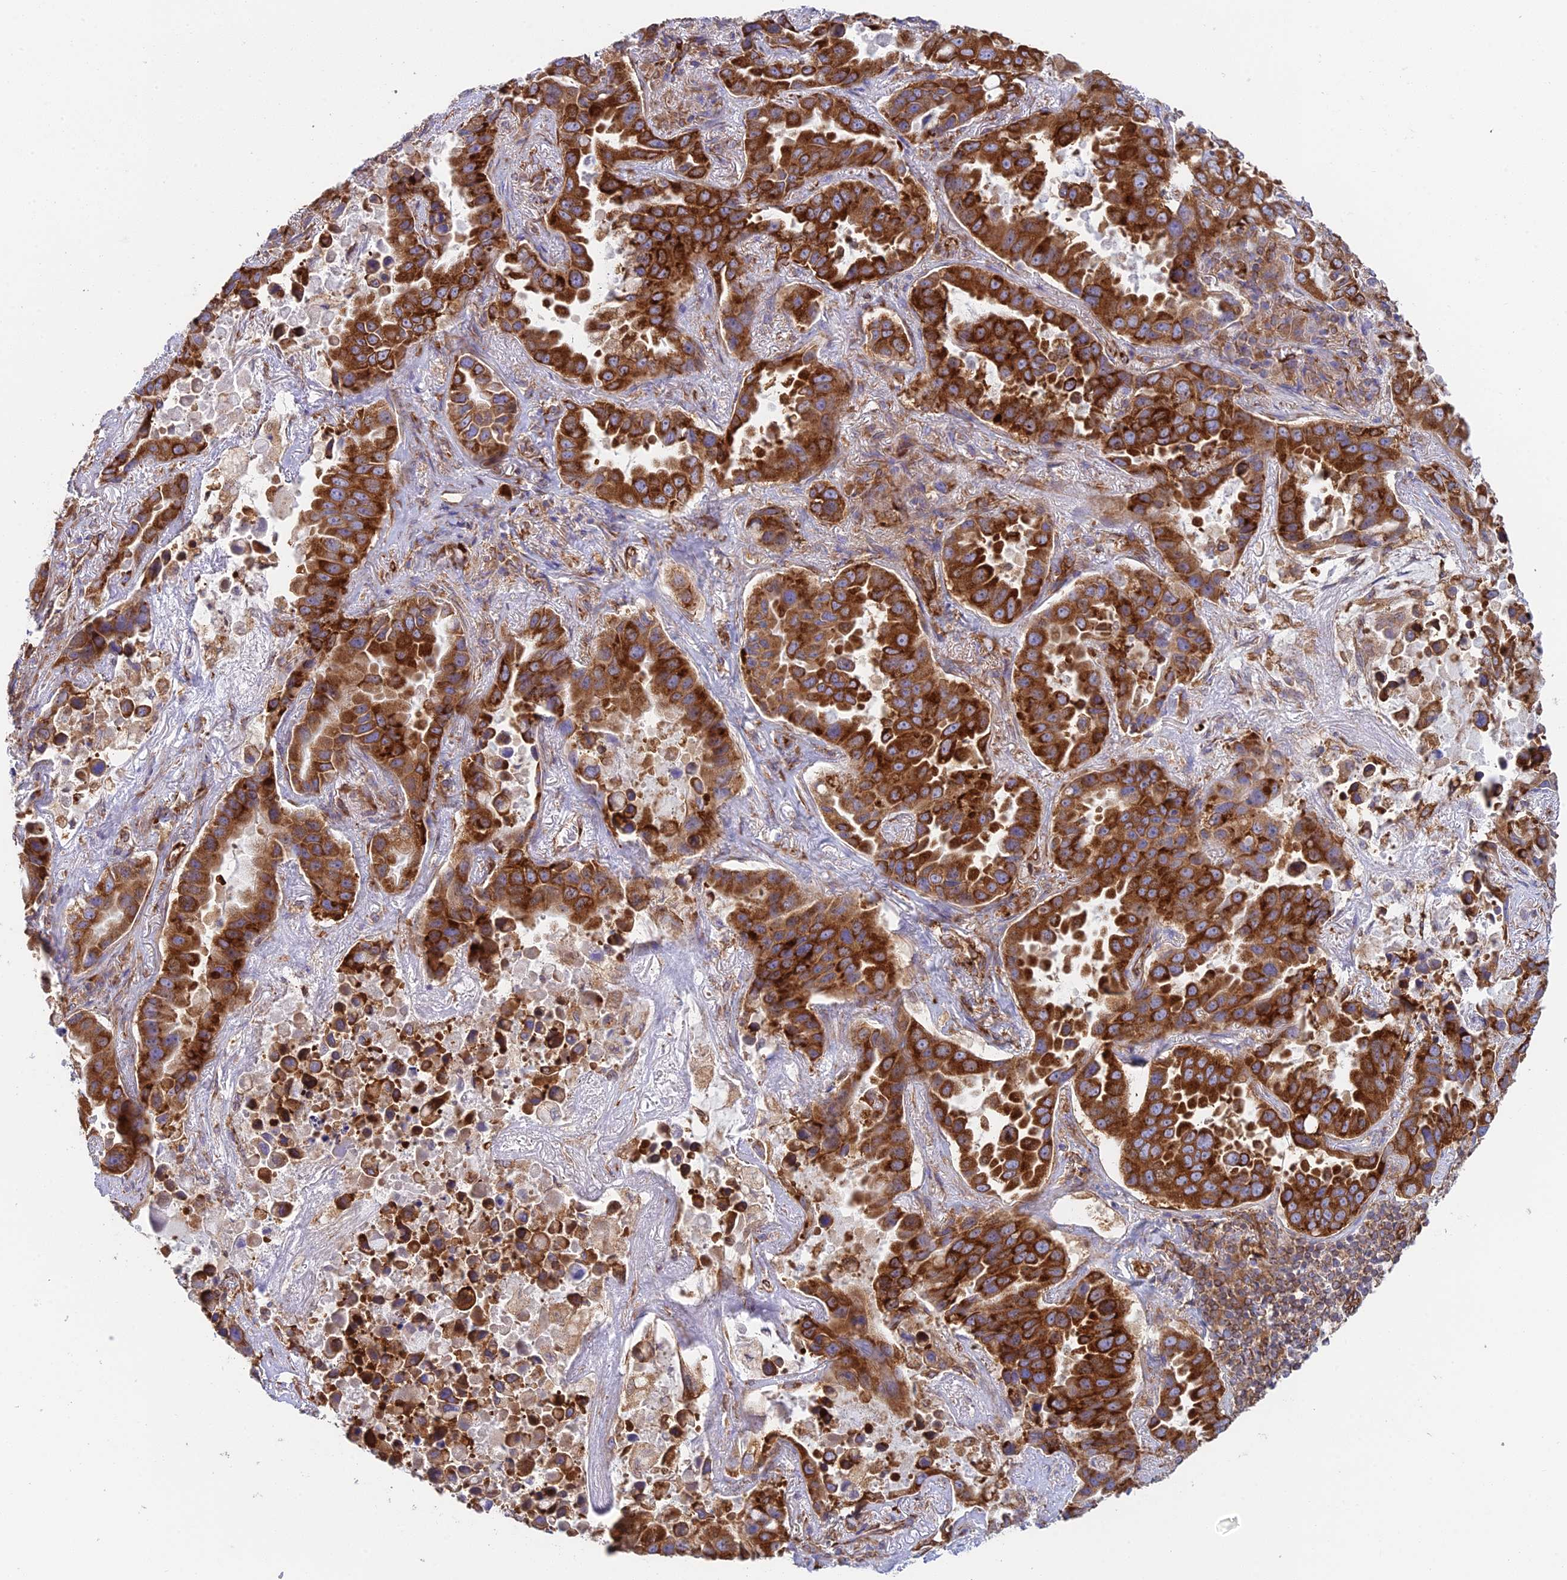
{"staining": {"intensity": "strong", "quantity": ">75%", "location": "cytoplasmic/membranous"}, "tissue": "lung cancer", "cell_type": "Tumor cells", "image_type": "cancer", "snomed": [{"axis": "morphology", "description": "Adenocarcinoma, NOS"}, {"axis": "topography", "description": "Lung"}], "caption": "Immunohistochemistry (IHC) (DAB (3,3'-diaminobenzidine)) staining of human lung cancer (adenocarcinoma) displays strong cytoplasmic/membranous protein positivity in about >75% of tumor cells. The protein is shown in brown color, while the nuclei are stained blue.", "gene": "CCDC69", "patient": {"sex": "male", "age": 64}}